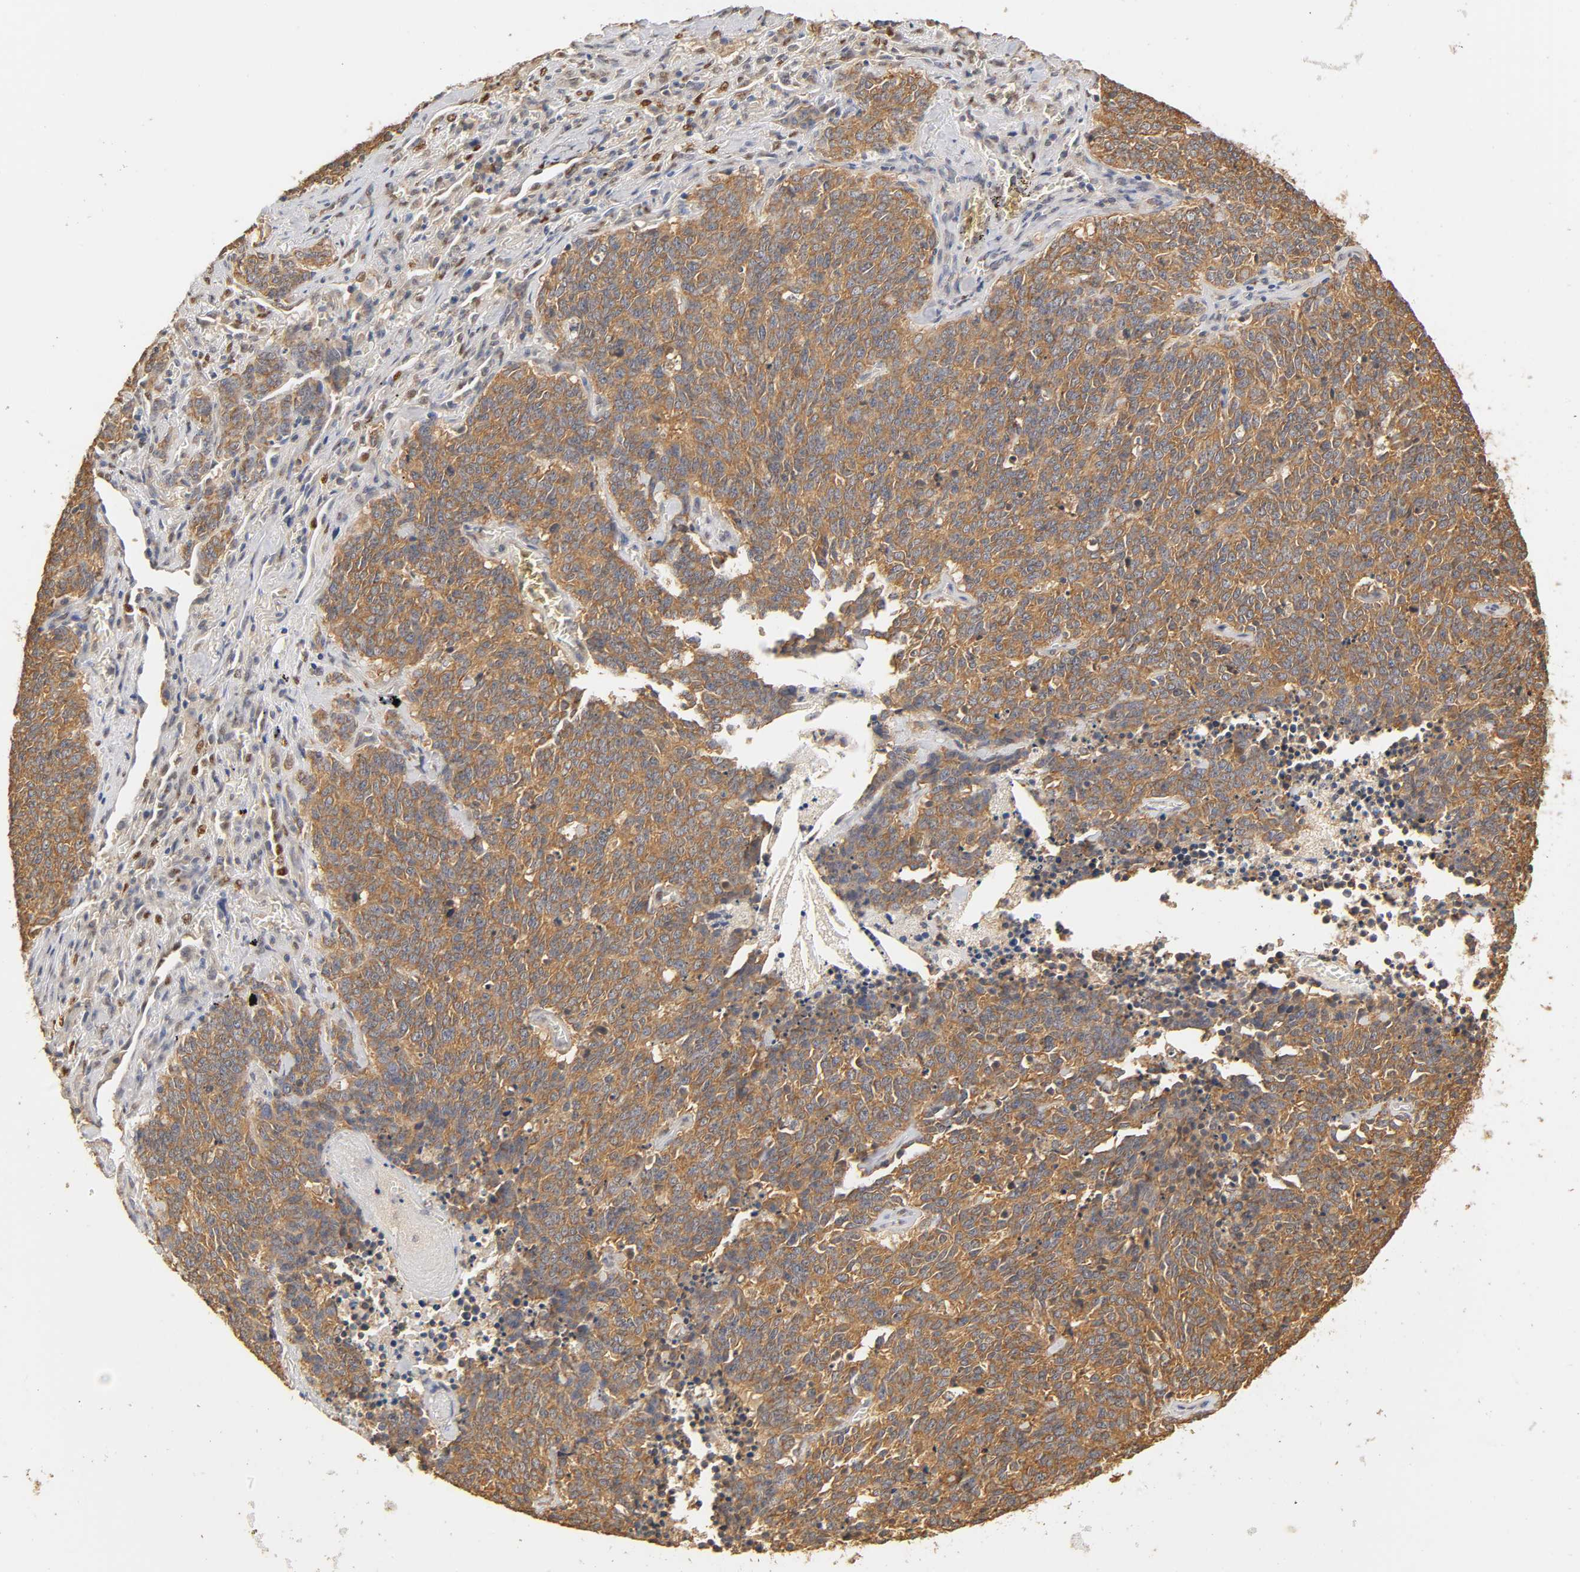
{"staining": {"intensity": "strong", "quantity": ">75%", "location": "cytoplasmic/membranous"}, "tissue": "lung cancer", "cell_type": "Tumor cells", "image_type": "cancer", "snomed": [{"axis": "morphology", "description": "Neoplasm, malignant, NOS"}, {"axis": "topography", "description": "Lung"}], "caption": "Immunohistochemistry (IHC) of lung cancer exhibits high levels of strong cytoplasmic/membranous staining in about >75% of tumor cells.", "gene": "PKN1", "patient": {"sex": "female", "age": 58}}